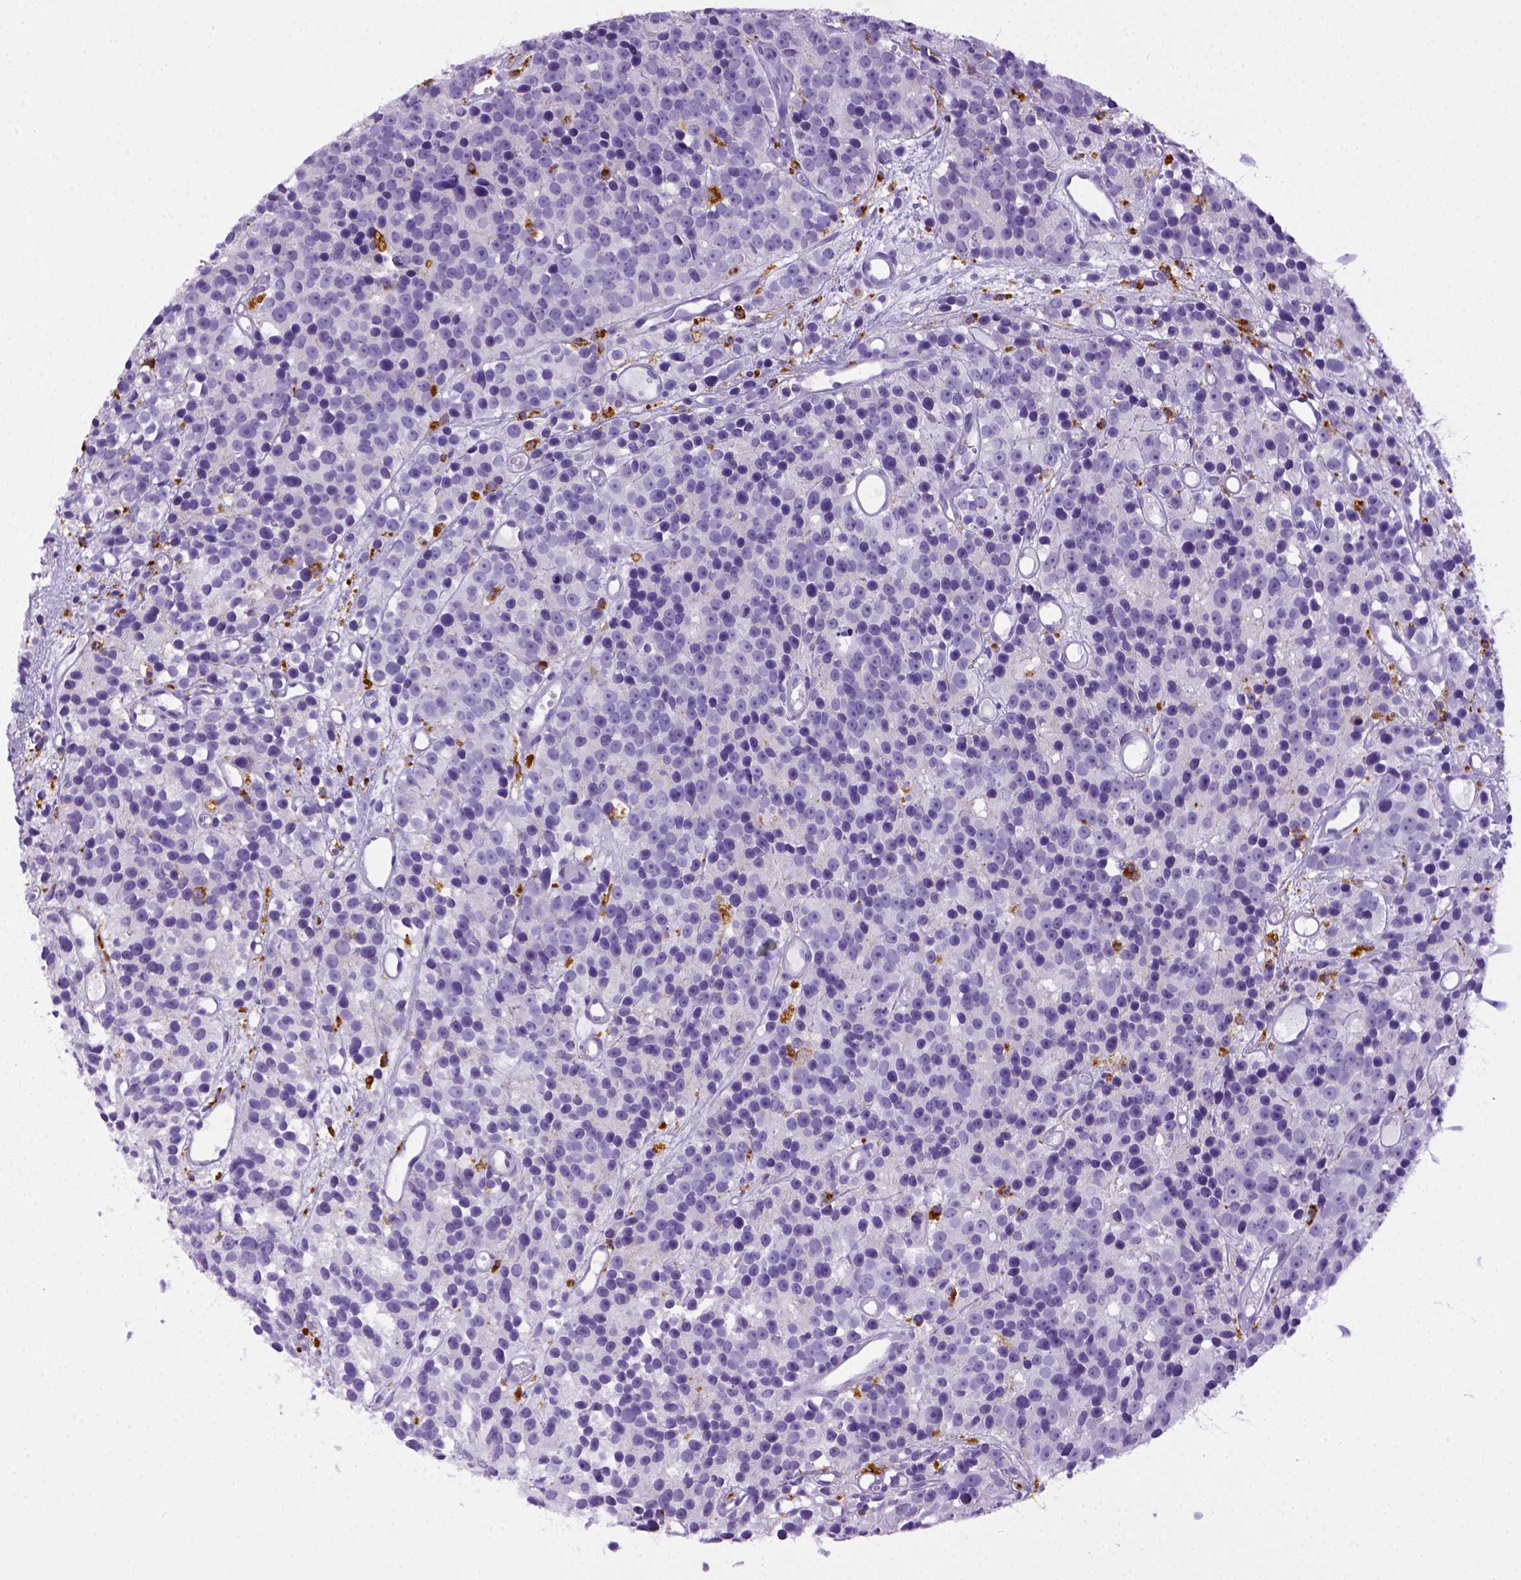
{"staining": {"intensity": "negative", "quantity": "none", "location": "none"}, "tissue": "prostate cancer", "cell_type": "Tumor cells", "image_type": "cancer", "snomed": [{"axis": "morphology", "description": "Adenocarcinoma, High grade"}, {"axis": "topography", "description": "Prostate"}], "caption": "A photomicrograph of prostate cancer (adenocarcinoma (high-grade)) stained for a protein demonstrates no brown staining in tumor cells.", "gene": "CD68", "patient": {"sex": "male", "age": 77}}